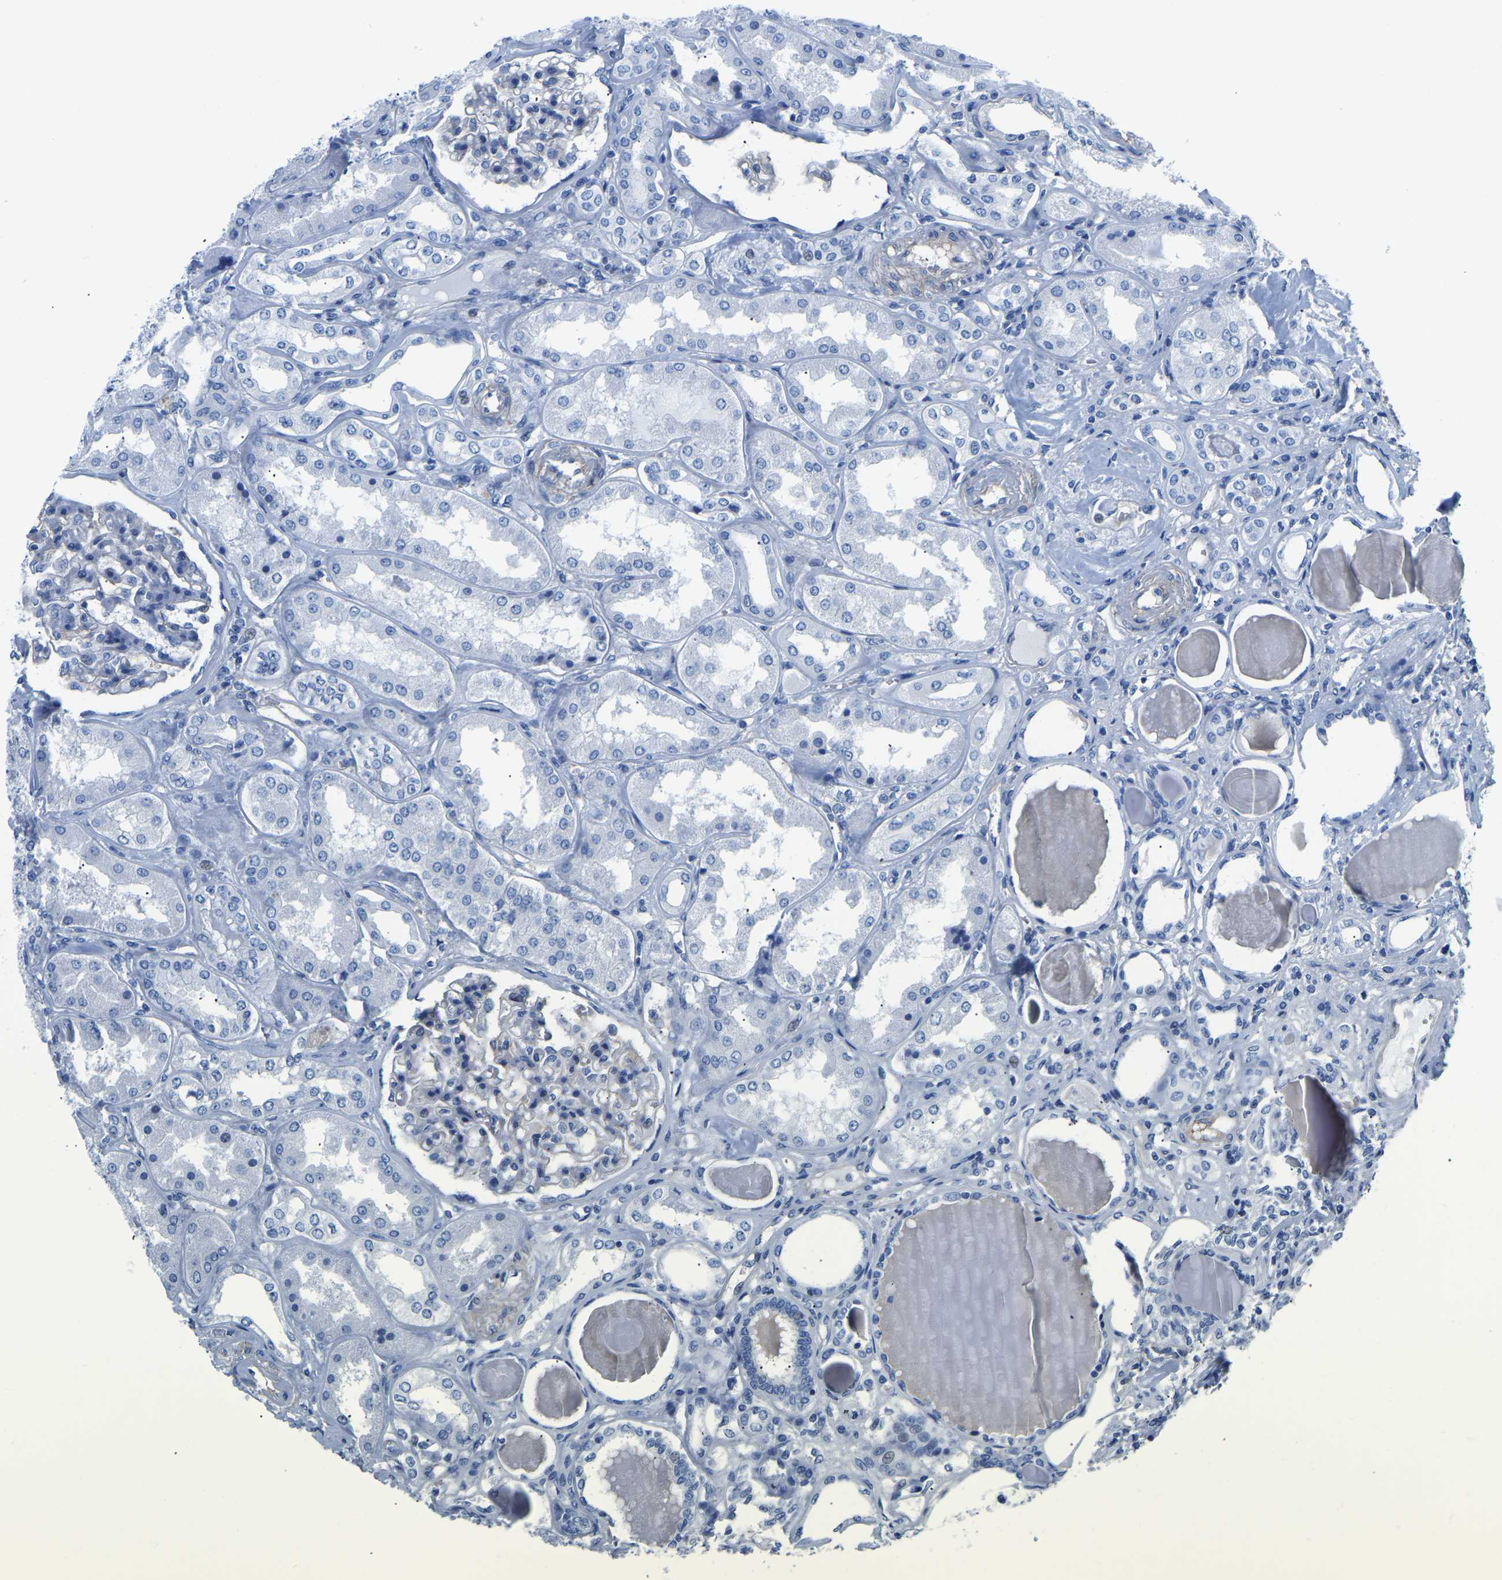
{"staining": {"intensity": "negative", "quantity": "none", "location": "none"}, "tissue": "kidney", "cell_type": "Cells in glomeruli", "image_type": "normal", "snomed": [{"axis": "morphology", "description": "Normal tissue, NOS"}, {"axis": "topography", "description": "Kidney"}], "caption": "Cells in glomeruli show no significant positivity in unremarkable kidney. The staining was performed using DAB (3,3'-diaminobenzidine) to visualize the protein expression in brown, while the nuclei were stained in blue with hematoxylin (Magnification: 20x).", "gene": "UPK3A", "patient": {"sex": "female", "age": 56}}